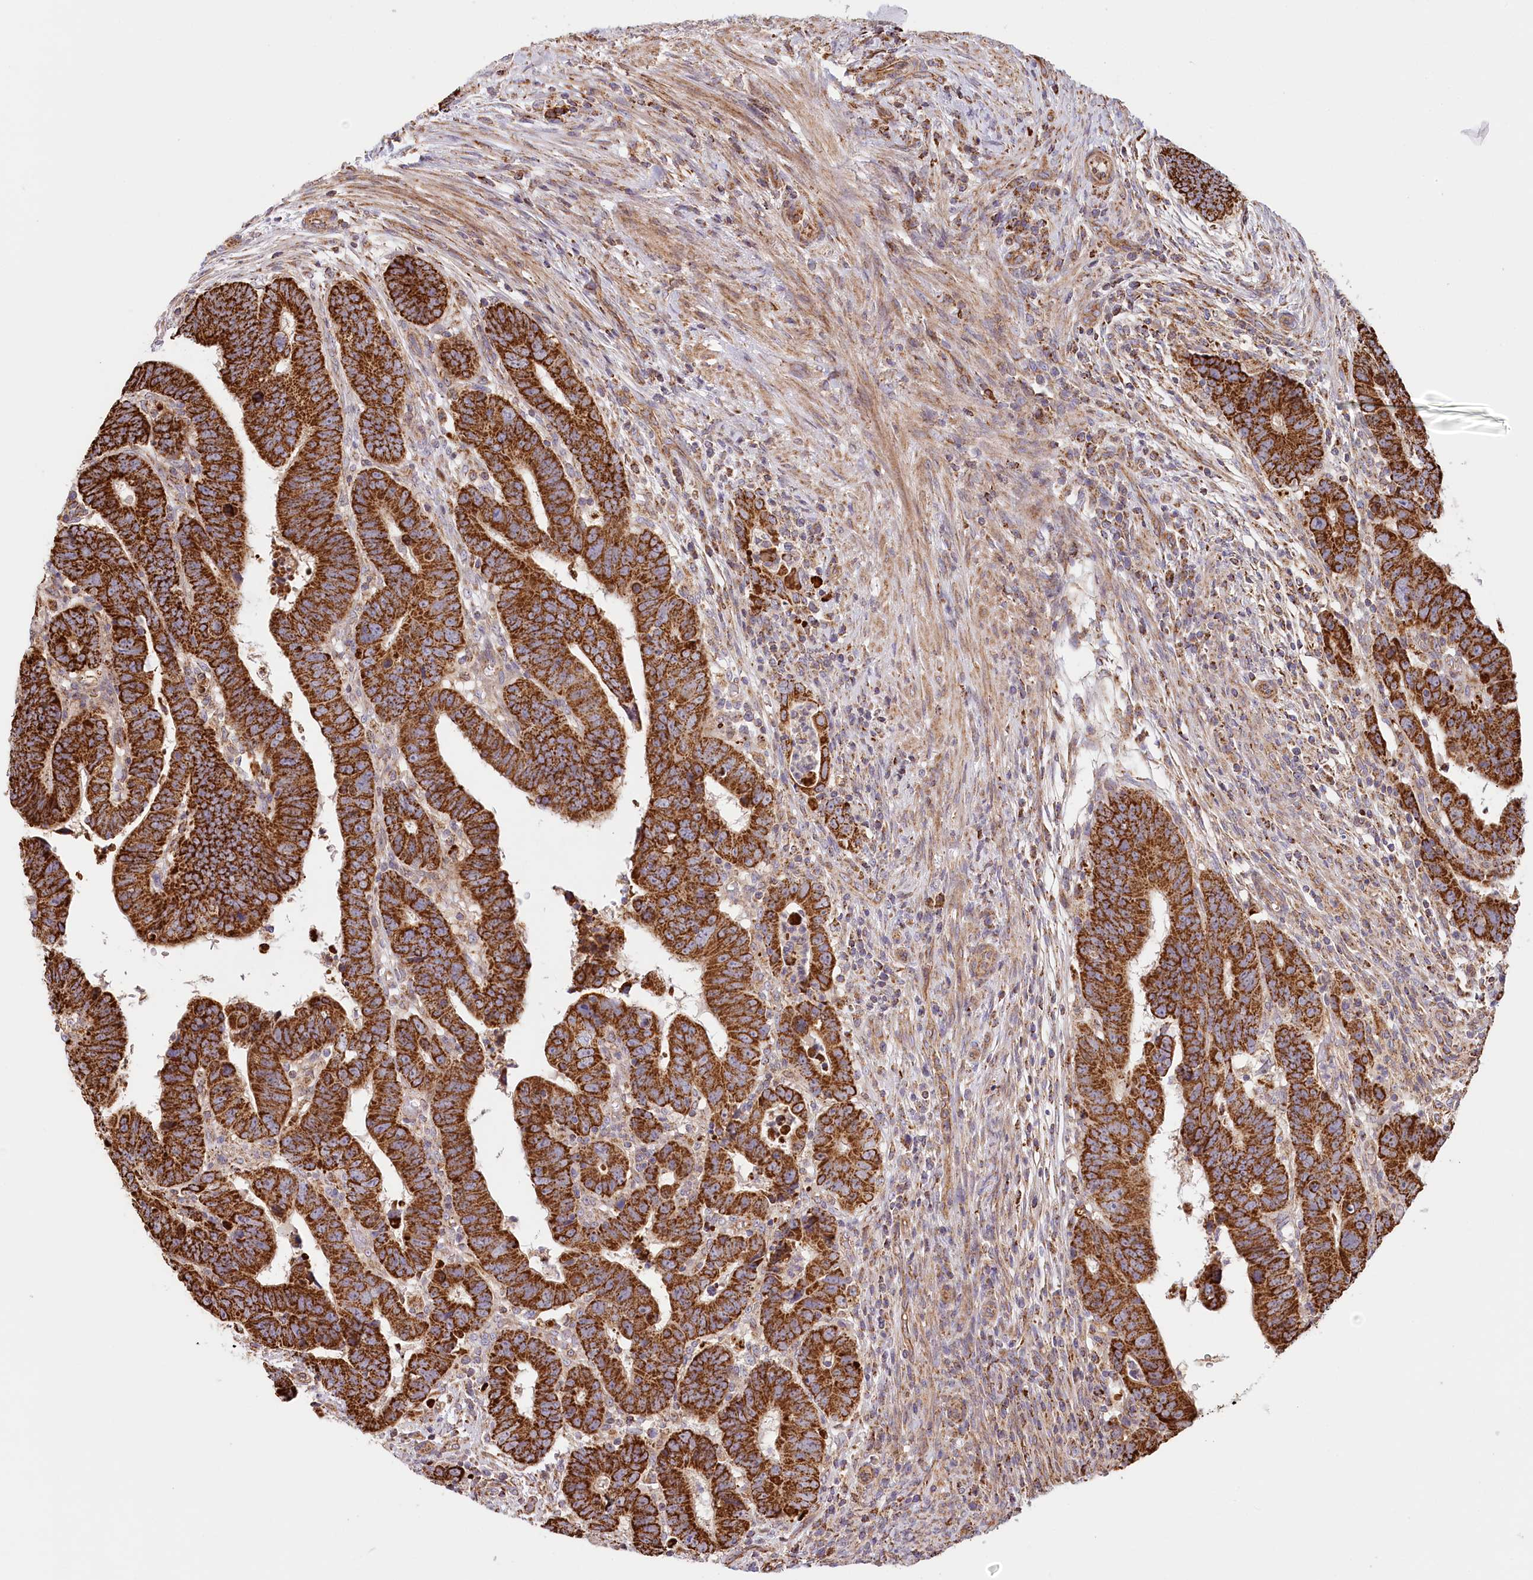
{"staining": {"intensity": "strong", "quantity": ">75%", "location": "cytoplasmic/membranous"}, "tissue": "colorectal cancer", "cell_type": "Tumor cells", "image_type": "cancer", "snomed": [{"axis": "morphology", "description": "Normal tissue, NOS"}, {"axis": "morphology", "description": "Adenocarcinoma, NOS"}, {"axis": "topography", "description": "Rectum"}], "caption": "Tumor cells reveal high levels of strong cytoplasmic/membranous staining in about >75% of cells in human colorectal cancer.", "gene": "UMPS", "patient": {"sex": "female", "age": 65}}